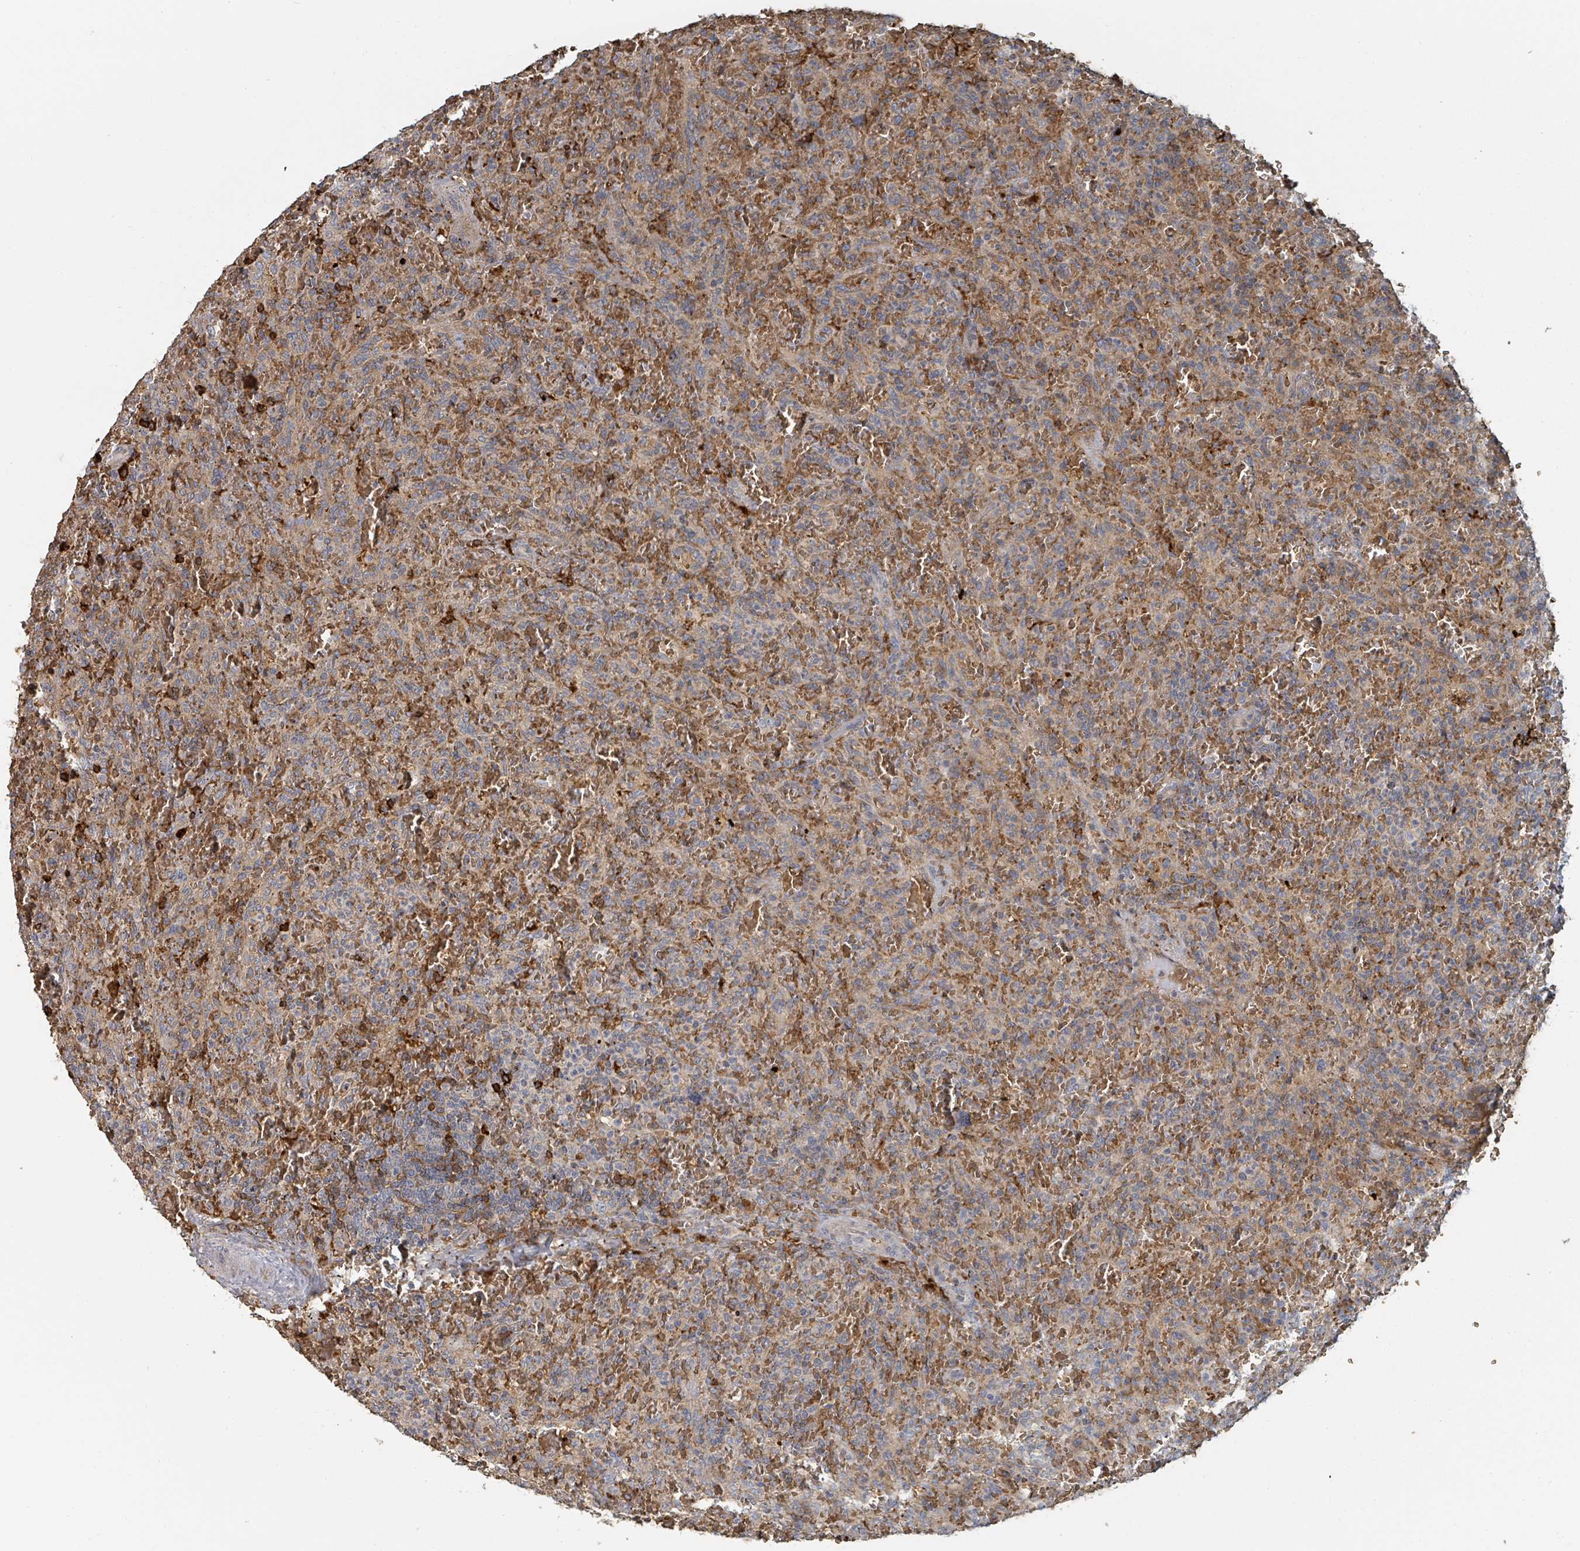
{"staining": {"intensity": "negative", "quantity": "none", "location": "none"}, "tissue": "lymphoma", "cell_type": "Tumor cells", "image_type": "cancer", "snomed": [{"axis": "morphology", "description": "Malignant lymphoma, non-Hodgkin's type, Low grade"}, {"axis": "topography", "description": "Spleen"}], "caption": "This is a micrograph of IHC staining of malignant lymphoma, non-Hodgkin's type (low-grade), which shows no positivity in tumor cells. (Stains: DAB (3,3'-diaminobenzidine) IHC with hematoxylin counter stain, Microscopy: brightfield microscopy at high magnification).", "gene": "TRPC4AP", "patient": {"sex": "female", "age": 64}}